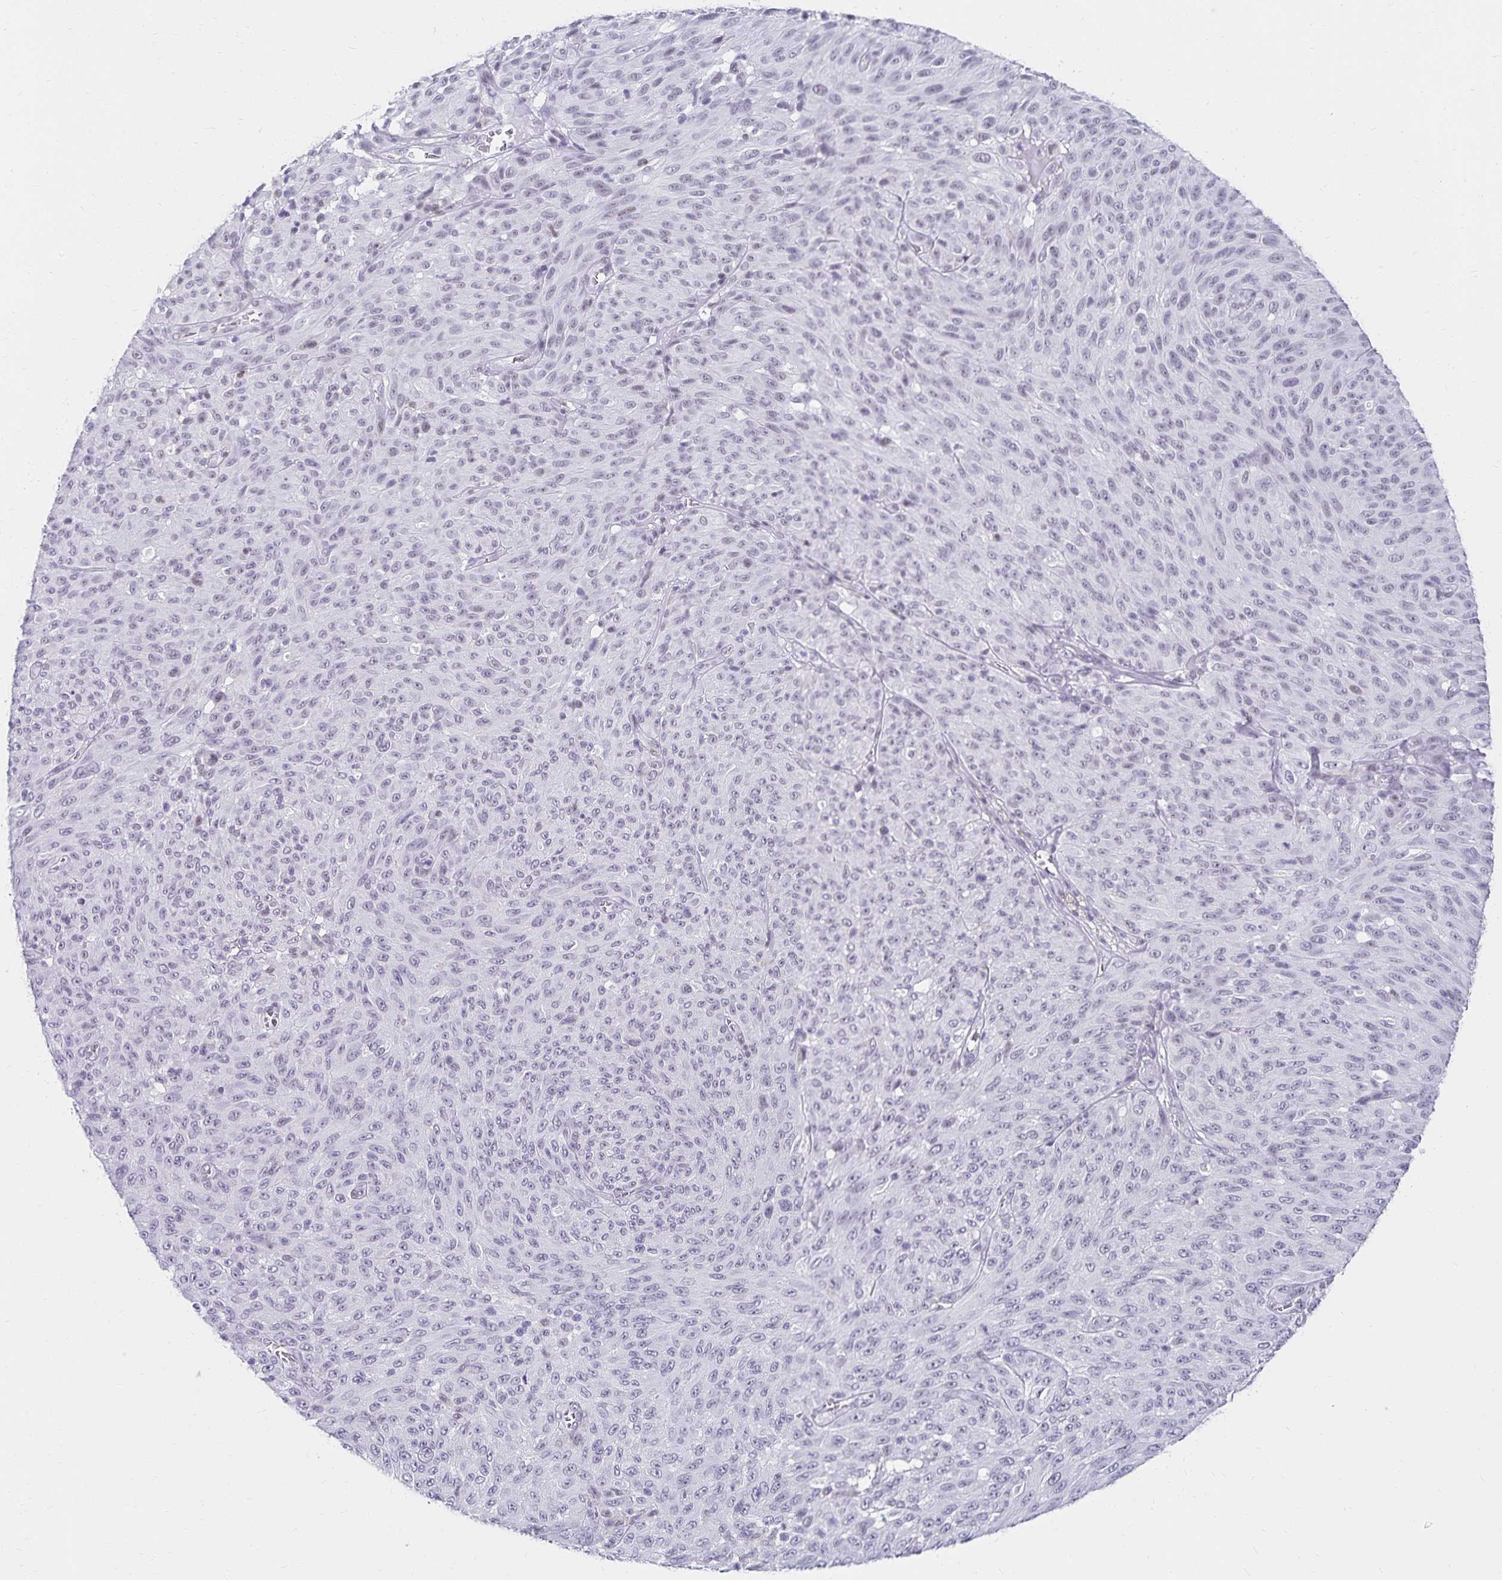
{"staining": {"intensity": "negative", "quantity": "none", "location": "none"}, "tissue": "melanoma", "cell_type": "Tumor cells", "image_type": "cancer", "snomed": [{"axis": "morphology", "description": "Malignant melanoma, NOS"}, {"axis": "topography", "description": "Skin"}], "caption": "The histopathology image exhibits no significant staining in tumor cells of malignant melanoma.", "gene": "C20orf85", "patient": {"sex": "male", "age": 85}}